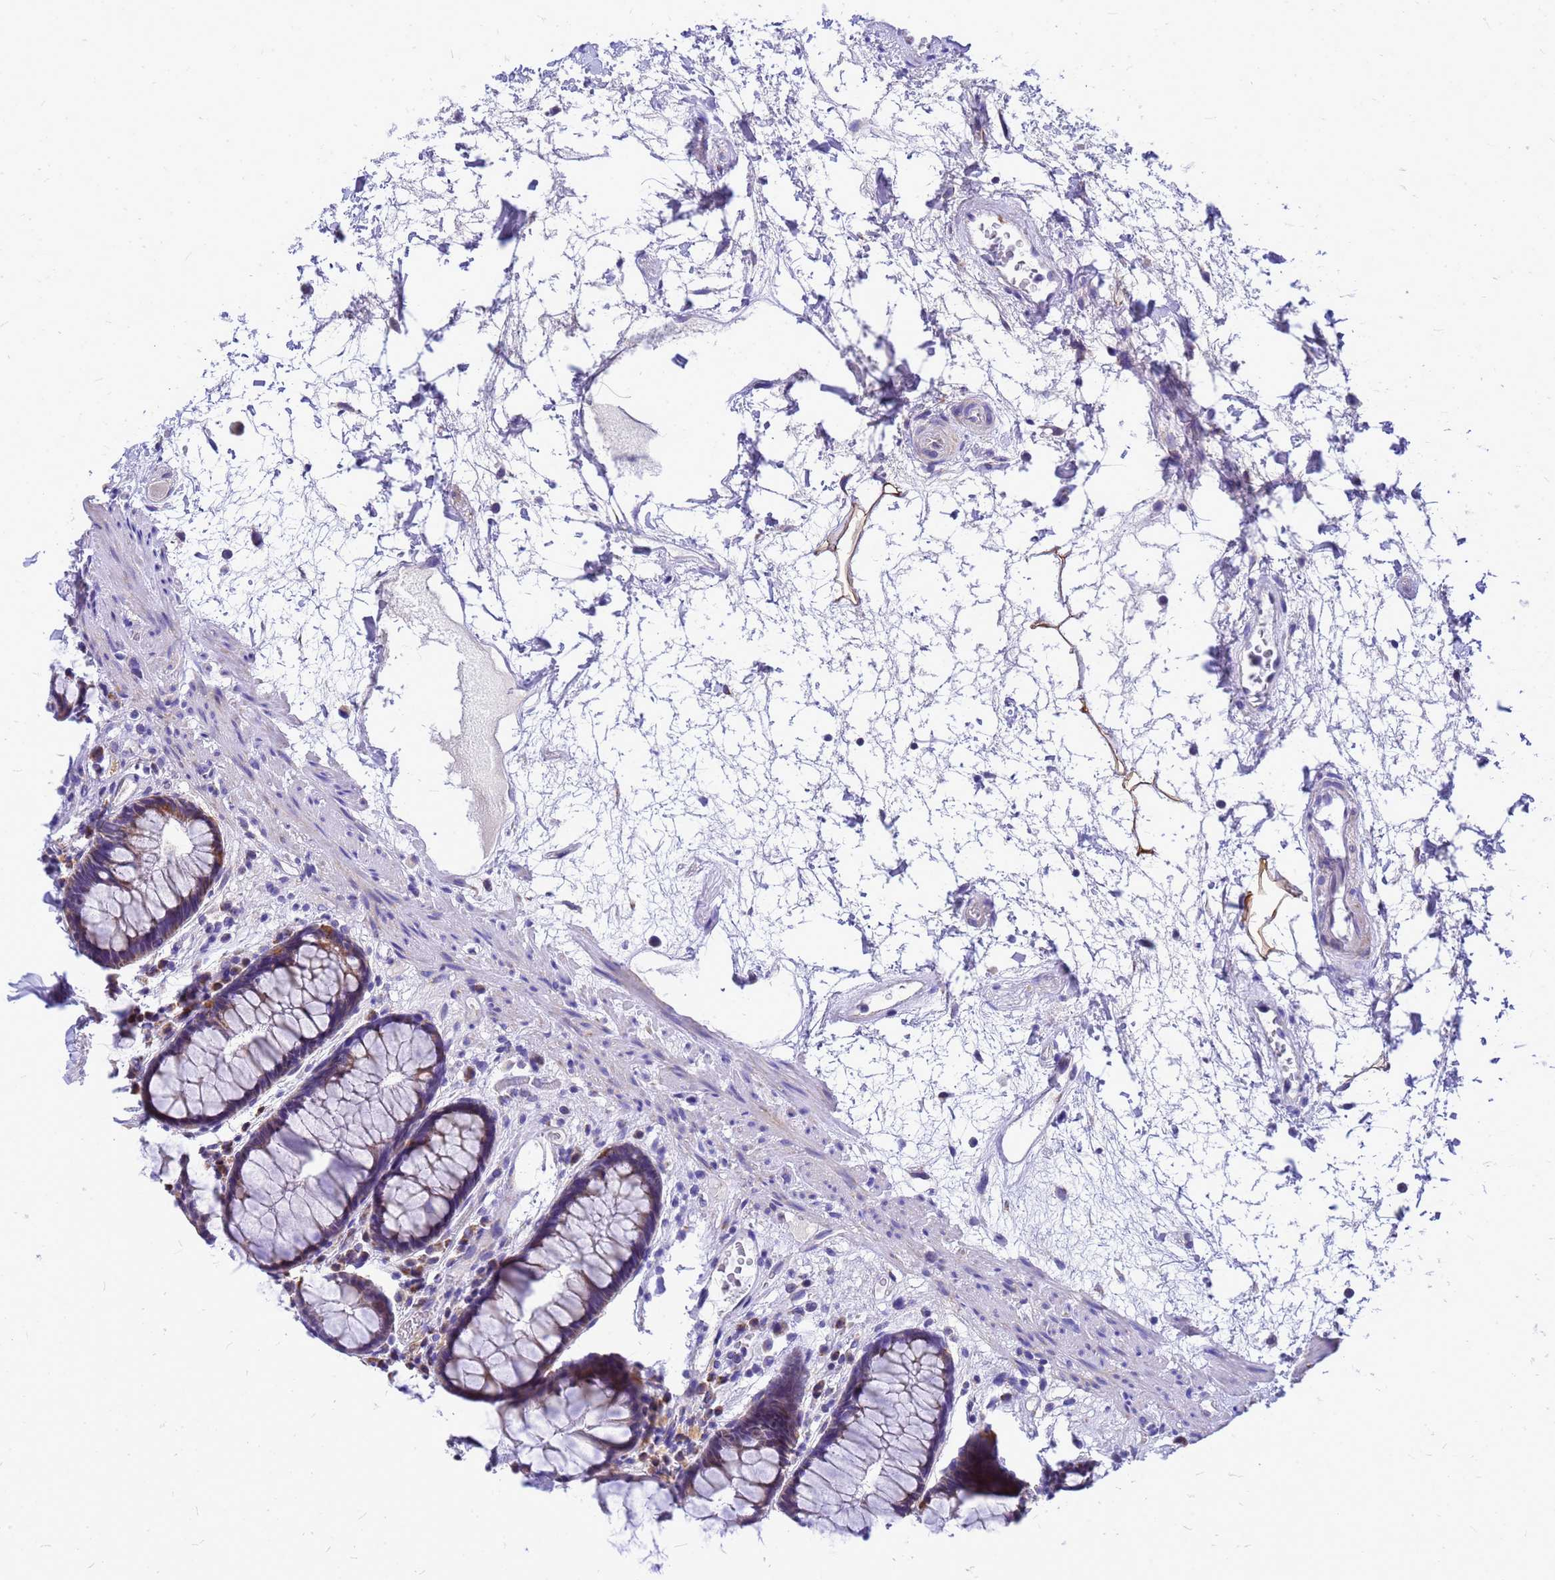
{"staining": {"intensity": "moderate", "quantity": ">75%", "location": "cytoplasmic/membranous"}, "tissue": "rectum", "cell_type": "Glandular cells", "image_type": "normal", "snomed": [{"axis": "morphology", "description": "Normal tissue, NOS"}, {"axis": "topography", "description": "Rectum"}], "caption": "Moderate cytoplasmic/membranous protein positivity is present in approximately >75% of glandular cells in rectum.", "gene": "CMC4", "patient": {"sex": "male", "age": 64}}